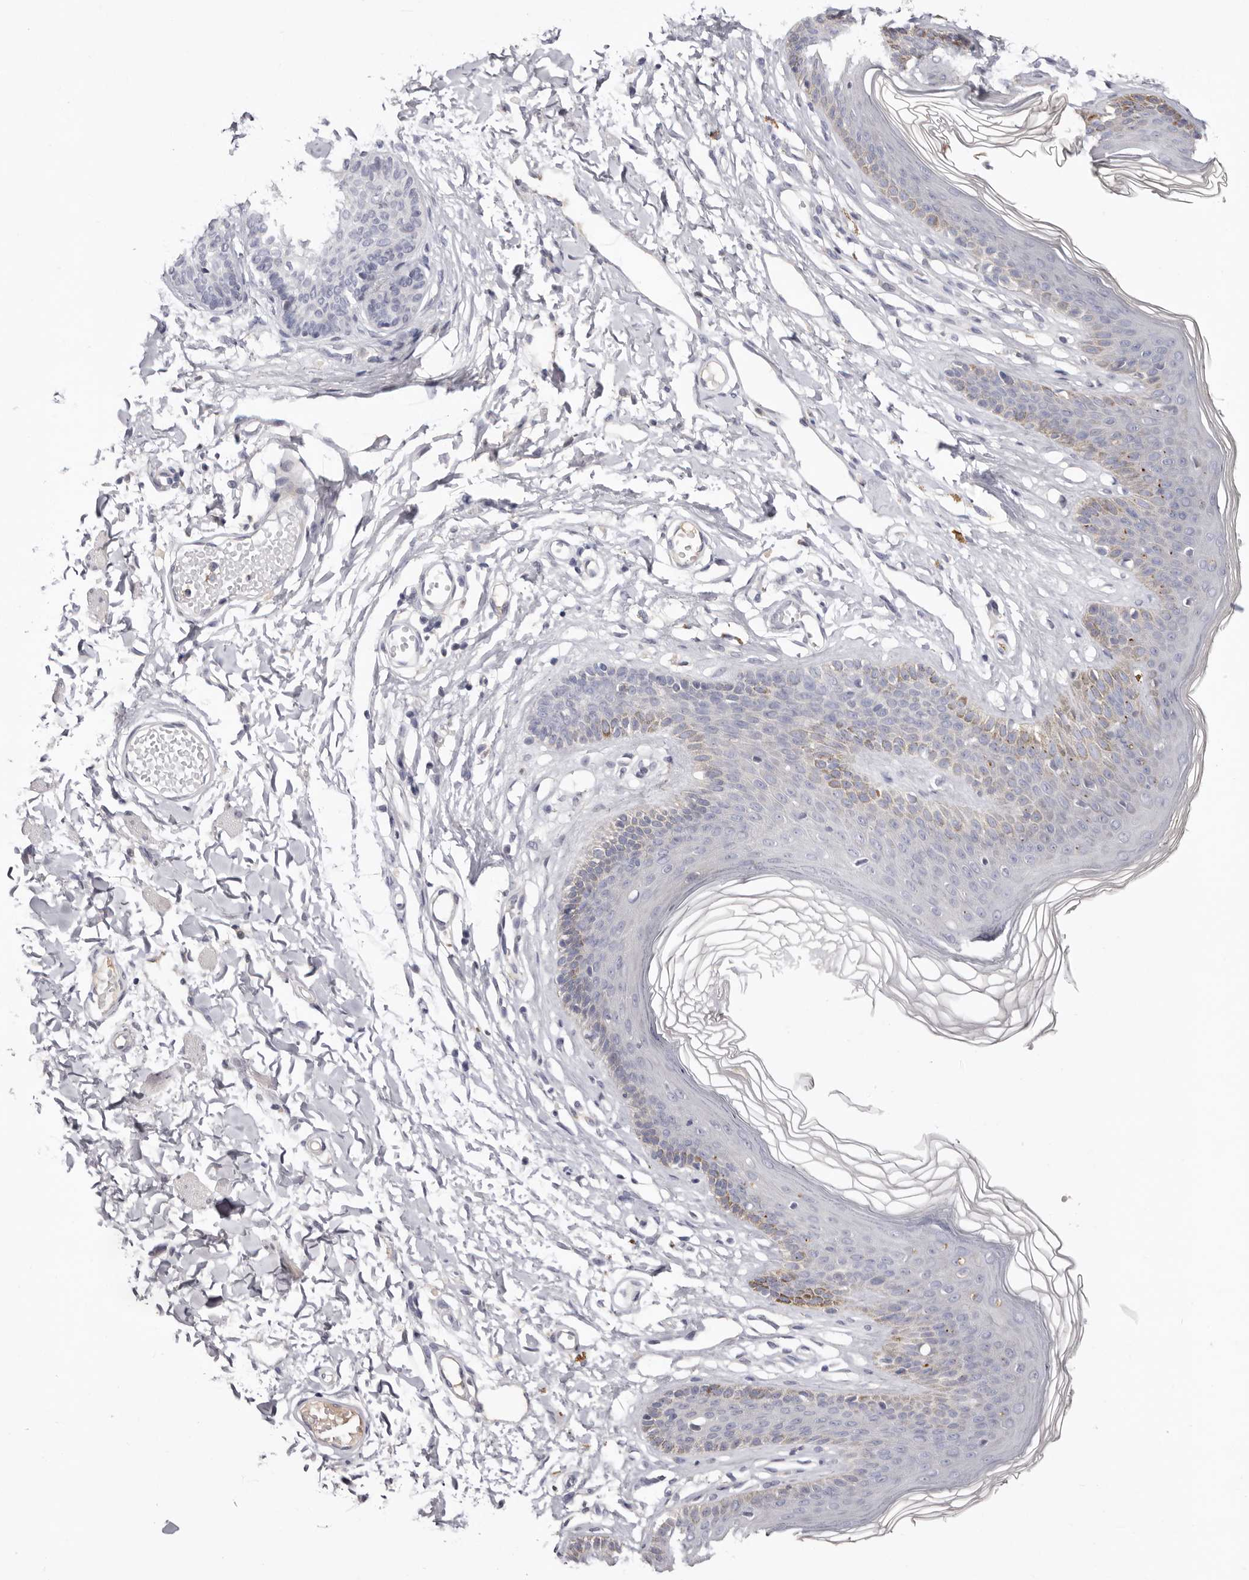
{"staining": {"intensity": "moderate", "quantity": "<25%", "location": "cytoplasmic/membranous"}, "tissue": "skin", "cell_type": "Epidermal cells", "image_type": "normal", "snomed": [{"axis": "morphology", "description": "Normal tissue, NOS"}, {"axis": "morphology", "description": "Squamous cell carcinoma, NOS"}, {"axis": "topography", "description": "Vulva"}], "caption": "About <25% of epidermal cells in unremarkable human skin reveal moderate cytoplasmic/membranous protein positivity as visualized by brown immunohistochemical staining.", "gene": "LMLN", "patient": {"sex": "female", "age": 85}}